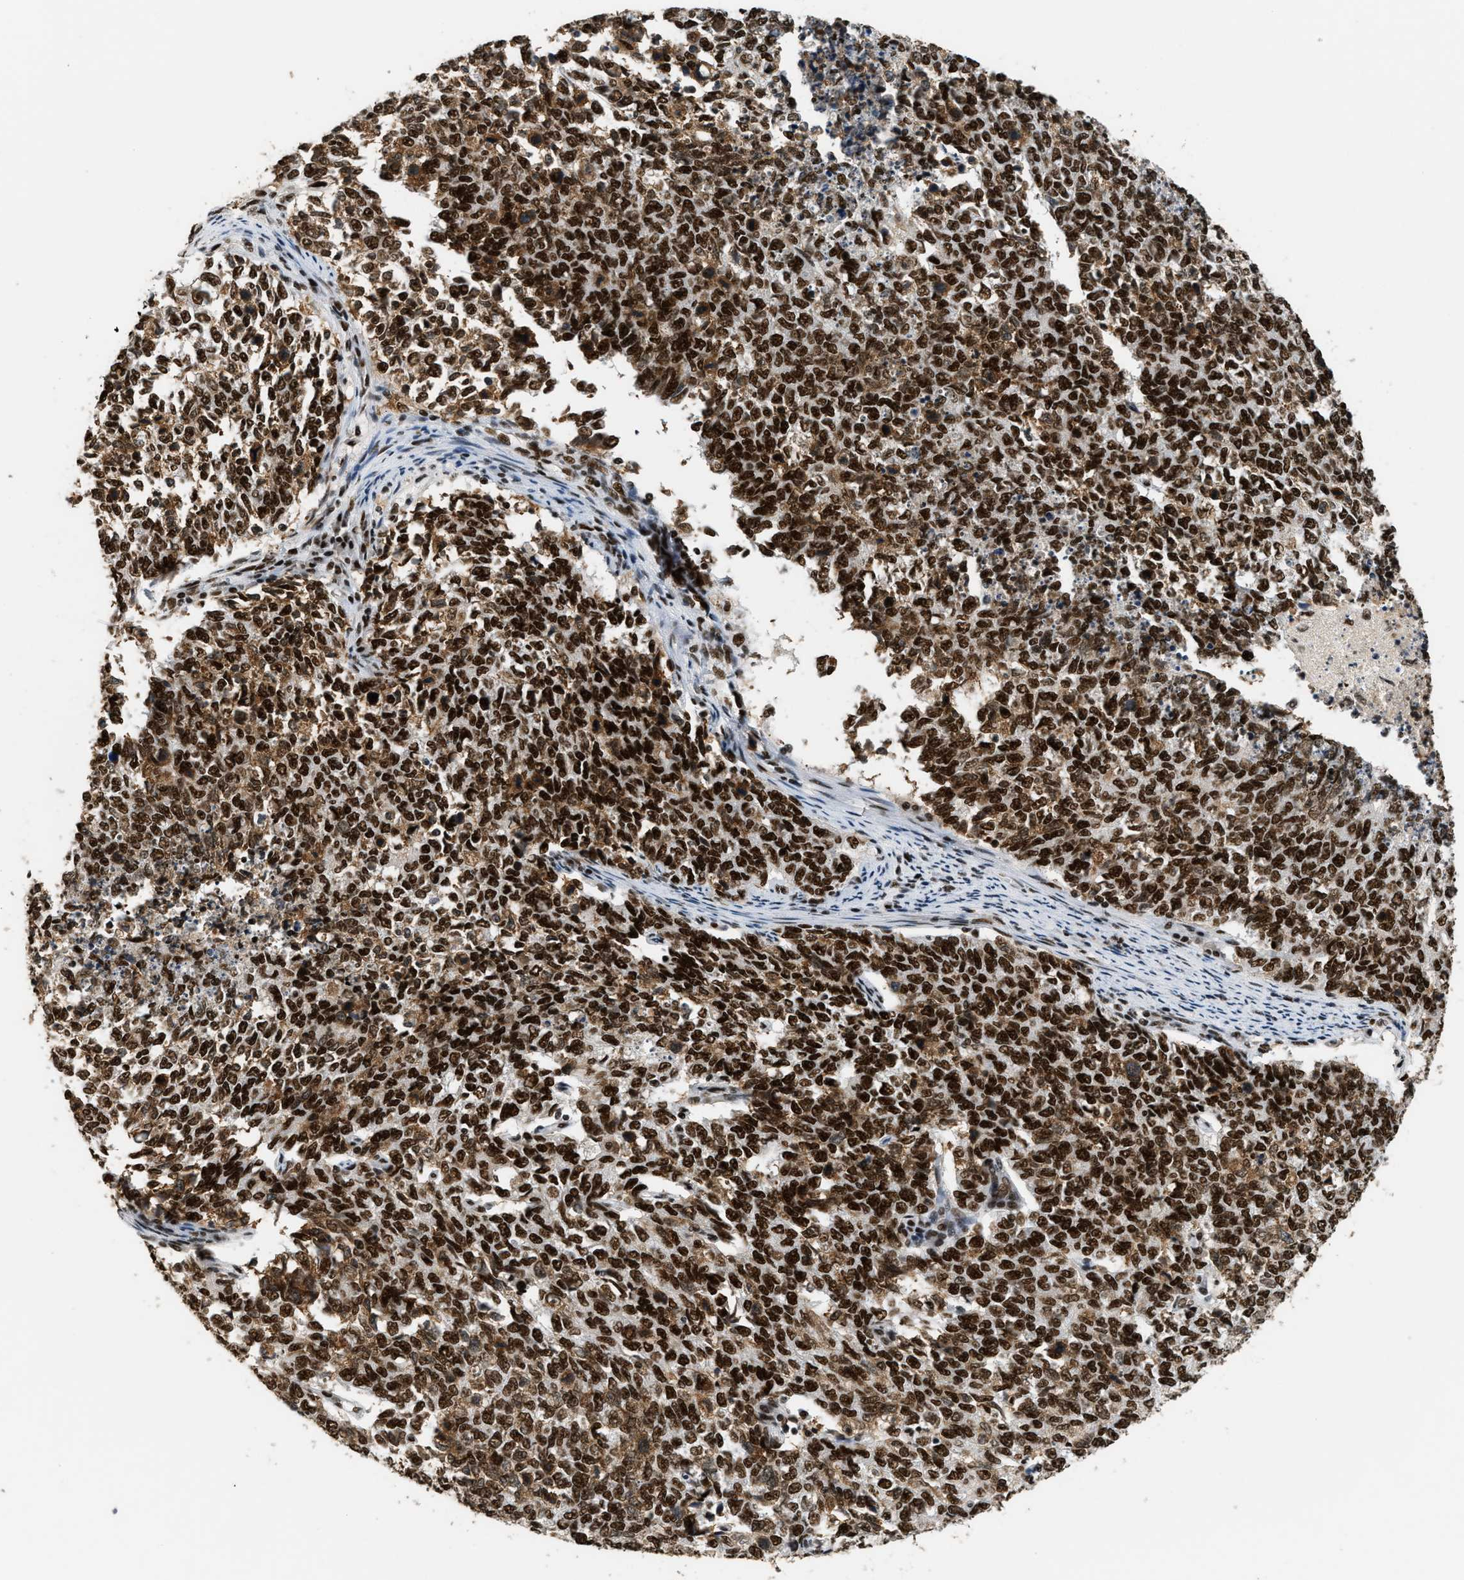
{"staining": {"intensity": "strong", "quantity": ">75%", "location": "nuclear"}, "tissue": "cervical cancer", "cell_type": "Tumor cells", "image_type": "cancer", "snomed": [{"axis": "morphology", "description": "Squamous cell carcinoma, NOS"}, {"axis": "topography", "description": "Cervix"}], "caption": "Immunohistochemistry (IHC) staining of cervical cancer, which exhibits high levels of strong nuclear positivity in about >75% of tumor cells indicating strong nuclear protein positivity. The staining was performed using DAB (brown) for protein detection and nuclei were counterstained in hematoxylin (blue).", "gene": "SMARCB1", "patient": {"sex": "female", "age": 63}}